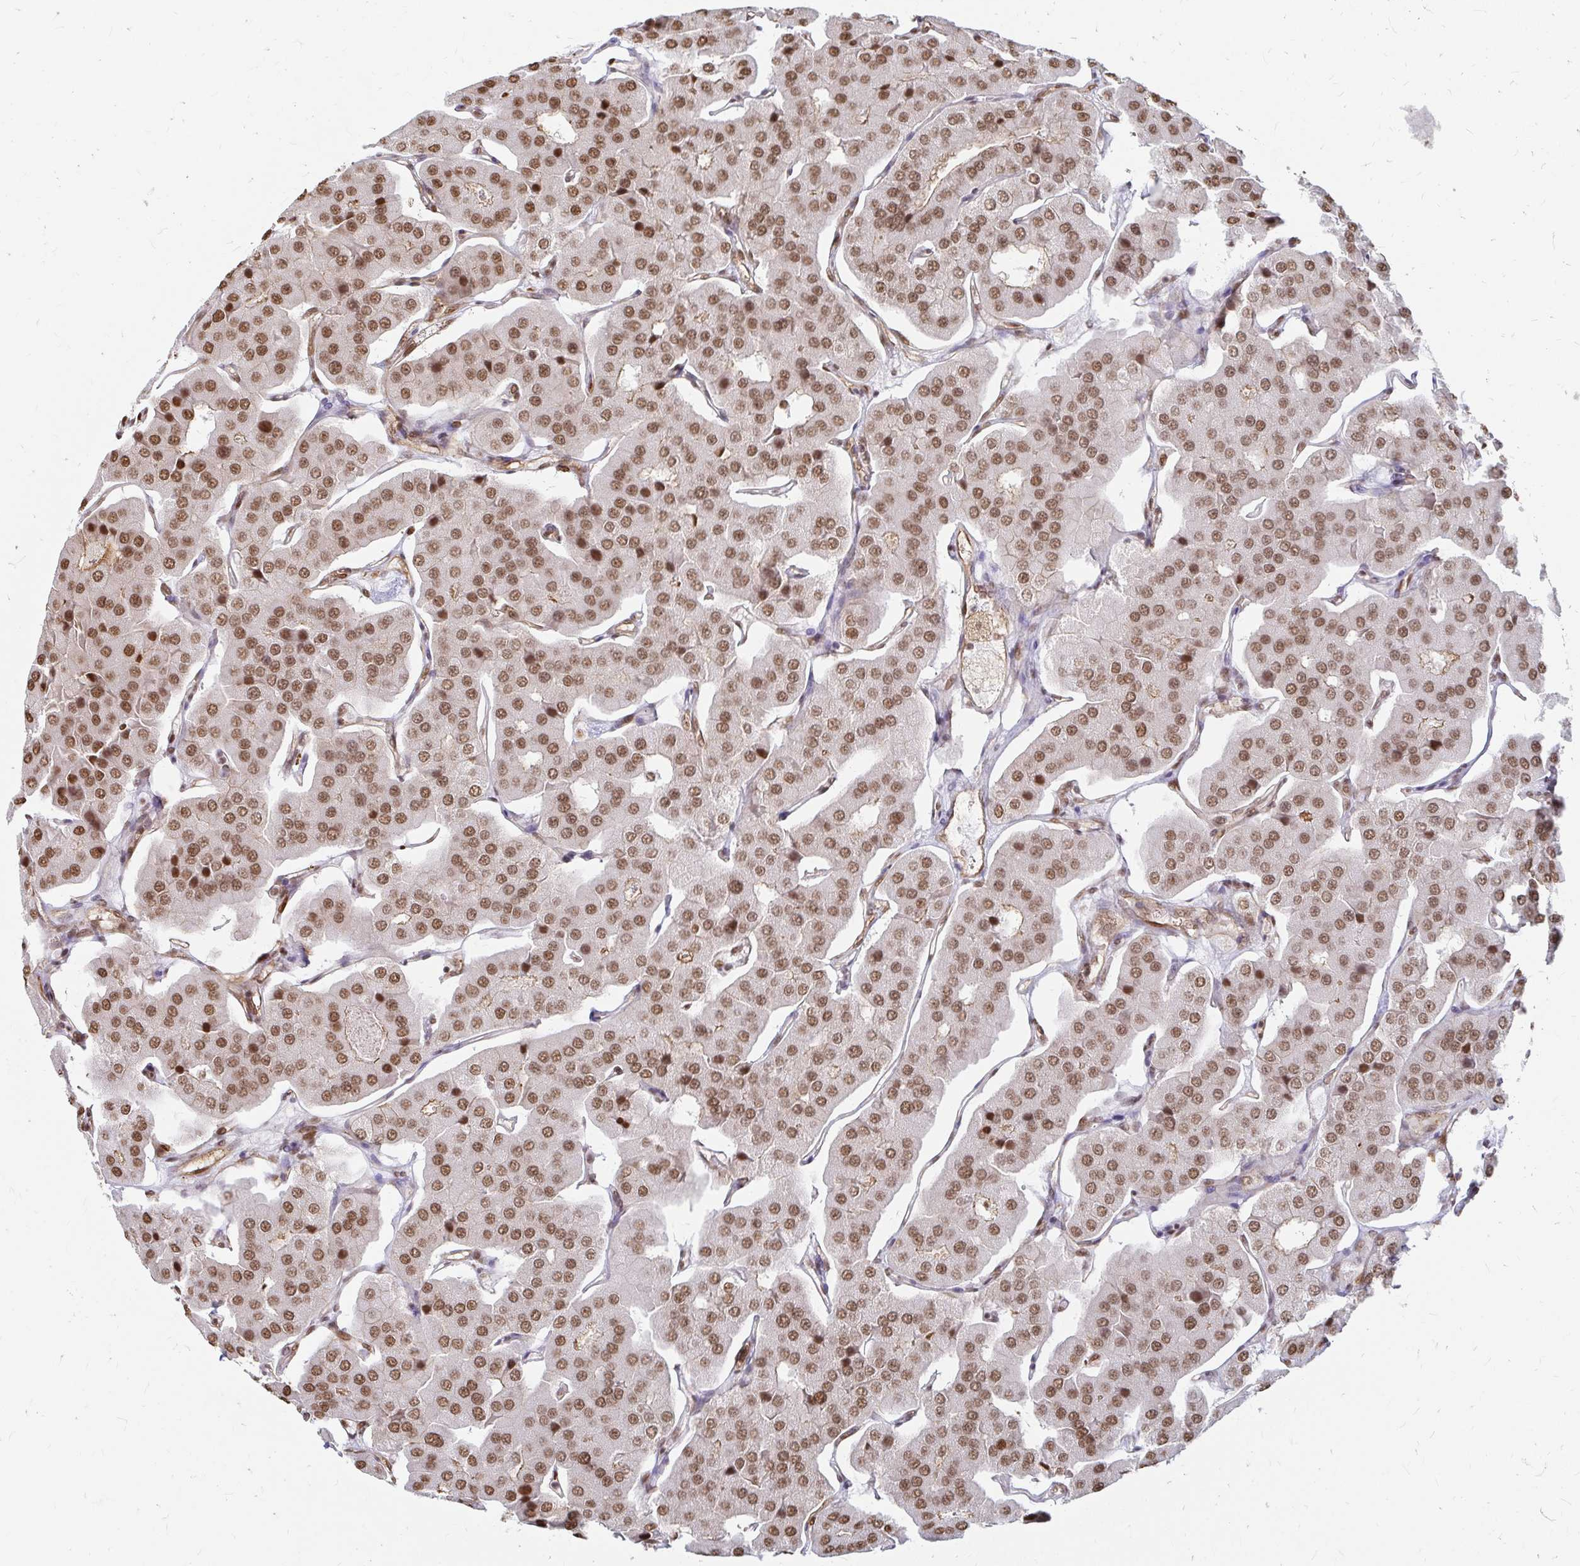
{"staining": {"intensity": "moderate", "quantity": ">75%", "location": "nuclear"}, "tissue": "parathyroid gland", "cell_type": "Glandular cells", "image_type": "normal", "snomed": [{"axis": "morphology", "description": "Normal tissue, NOS"}, {"axis": "morphology", "description": "Adenoma, NOS"}, {"axis": "topography", "description": "Parathyroid gland"}], "caption": "The image reveals a brown stain indicating the presence of a protein in the nuclear of glandular cells in parathyroid gland.", "gene": "HNRNPU", "patient": {"sex": "female", "age": 86}}